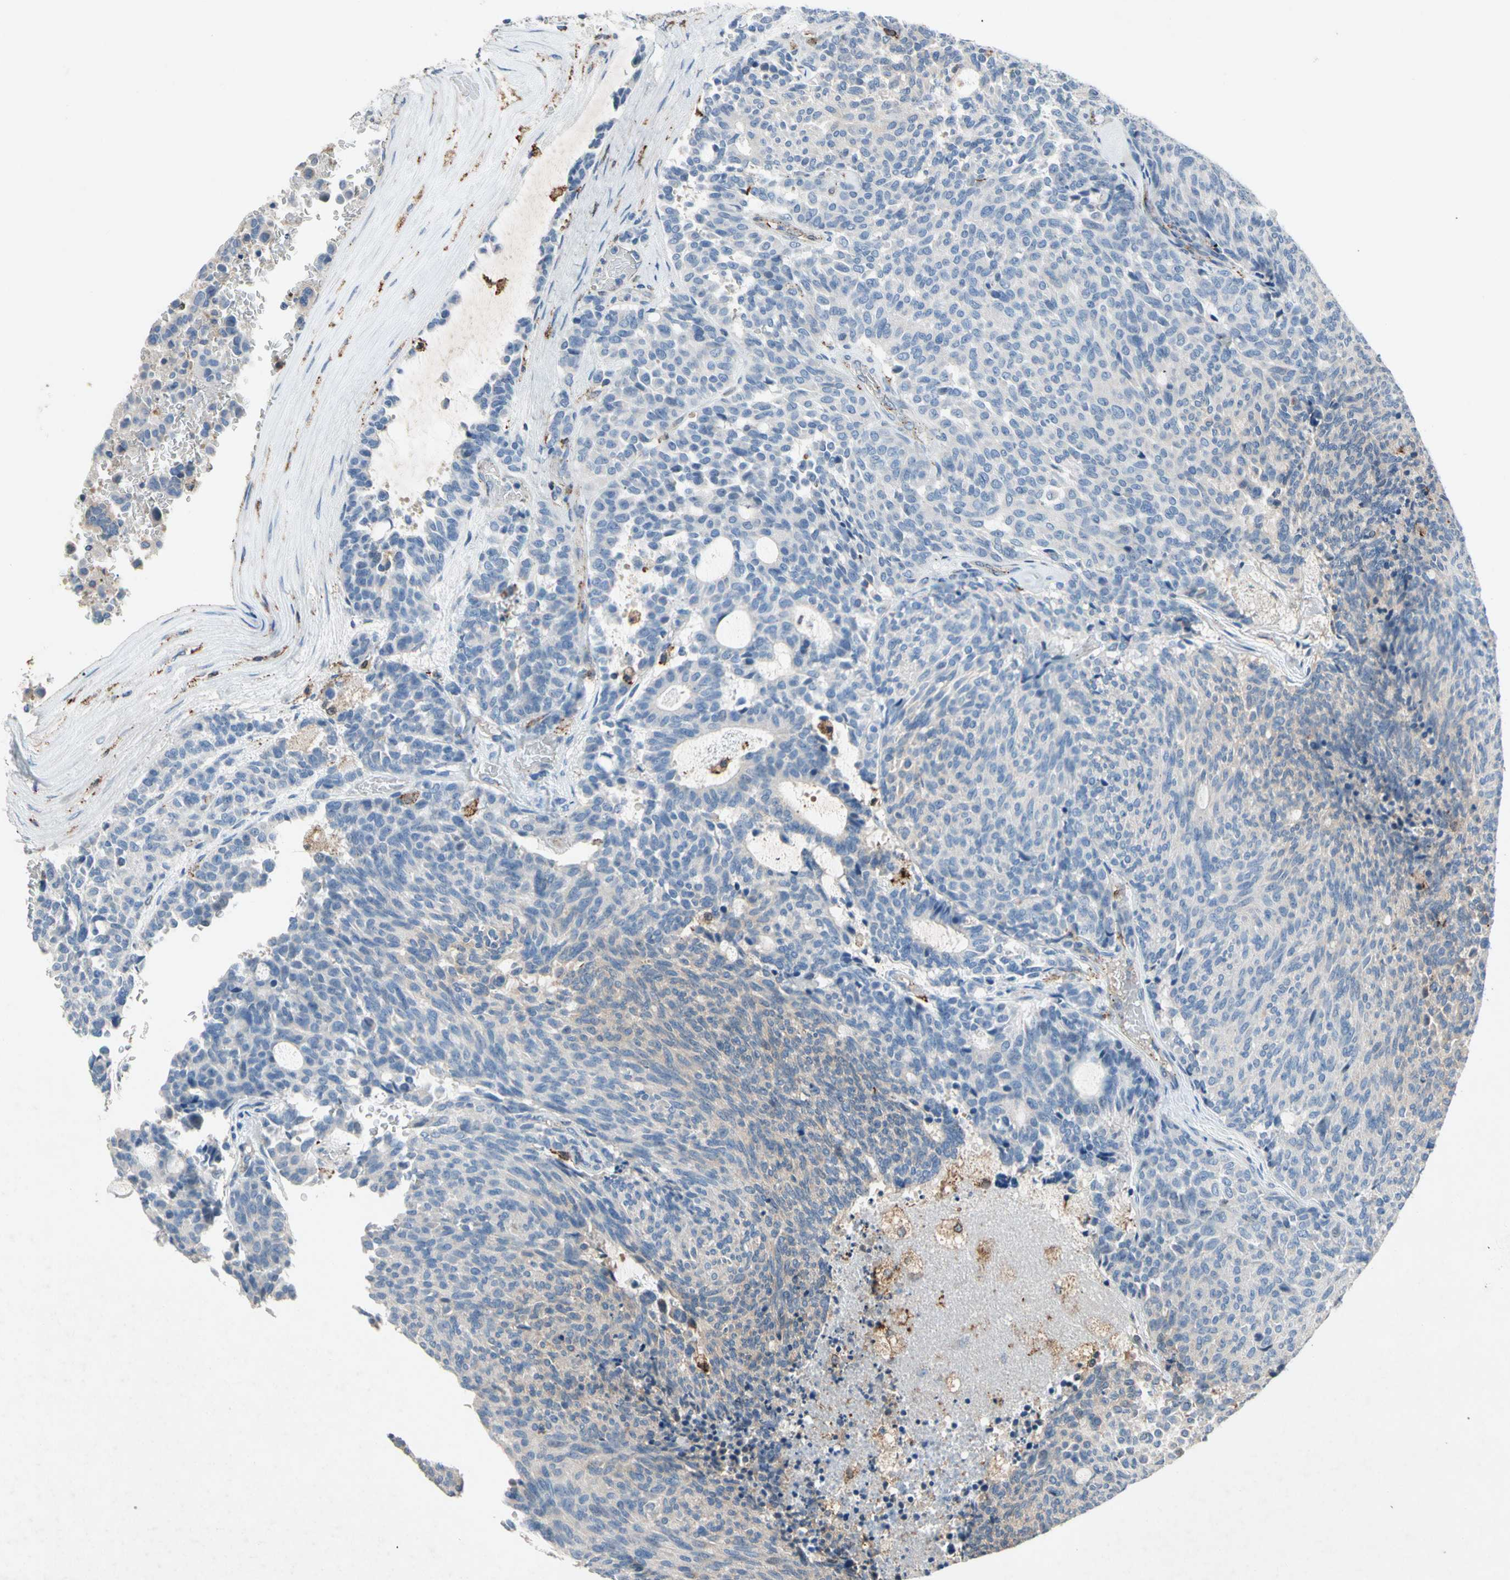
{"staining": {"intensity": "weak", "quantity": "<25%", "location": "cytoplasmic/membranous"}, "tissue": "carcinoid", "cell_type": "Tumor cells", "image_type": "cancer", "snomed": [{"axis": "morphology", "description": "Carcinoid, malignant, NOS"}, {"axis": "topography", "description": "Pancreas"}], "caption": "Carcinoid stained for a protein using IHC reveals no staining tumor cells.", "gene": "NDFIP2", "patient": {"sex": "female", "age": 54}}